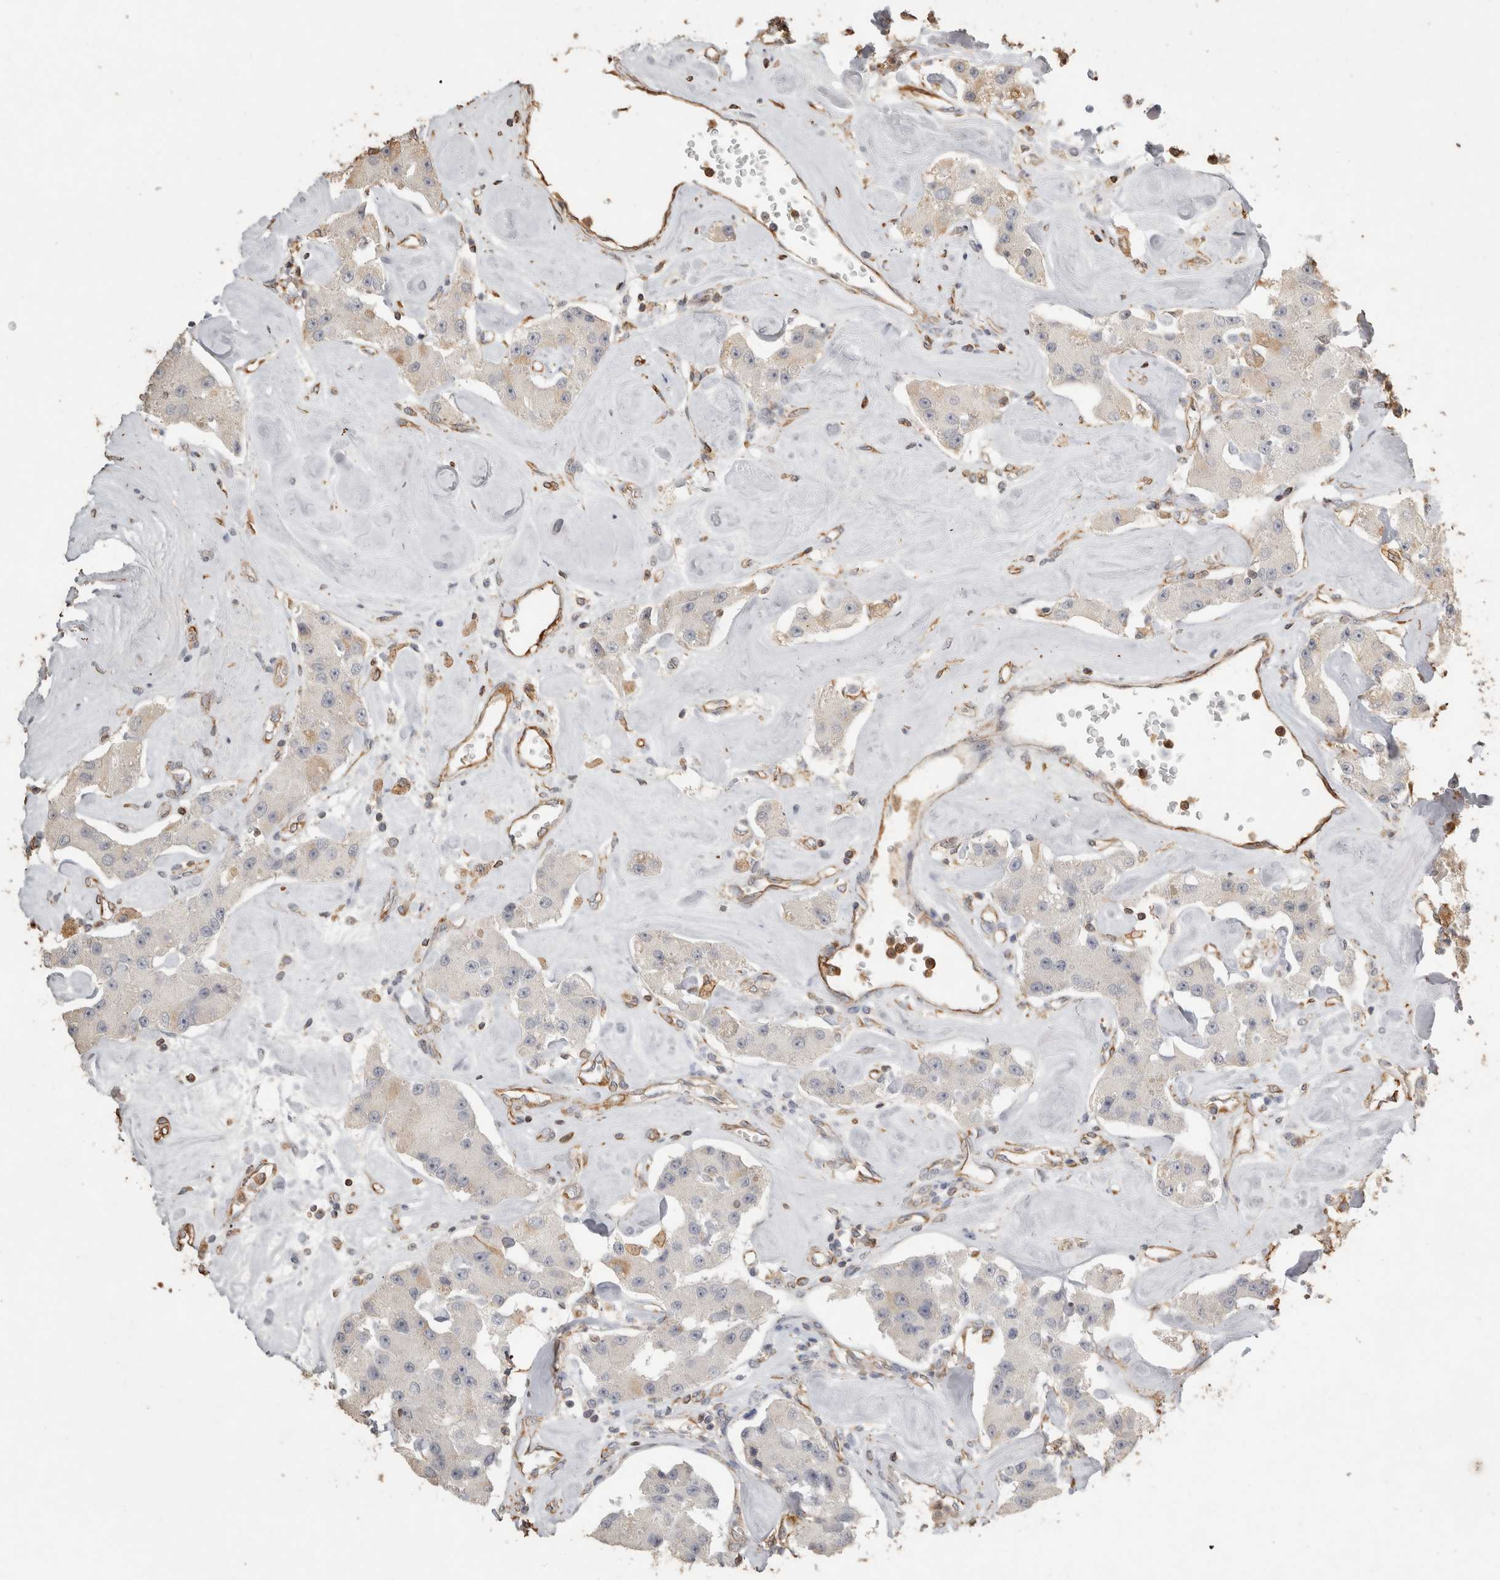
{"staining": {"intensity": "negative", "quantity": "none", "location": "none"}, "tissue": "carcinoid", "cell_type": "Tumor cells", "image_type": "cancer", "snomed": [{"axis": "morphology", "description": "Carcinoid, malignant, NOS"}, {"axis": "topography", "description": "Pancreas"}], "caption": "Micrograph shows no protein expression in tumor cells of carcinoid tissue. The staining is performed using DAB (3,3'-diaminobenzidine) brown chromogen with nuclei counter-stained in using hematoxylin.", "gene": "REPS2", "patient": {"sex": "male", "age": 41}}